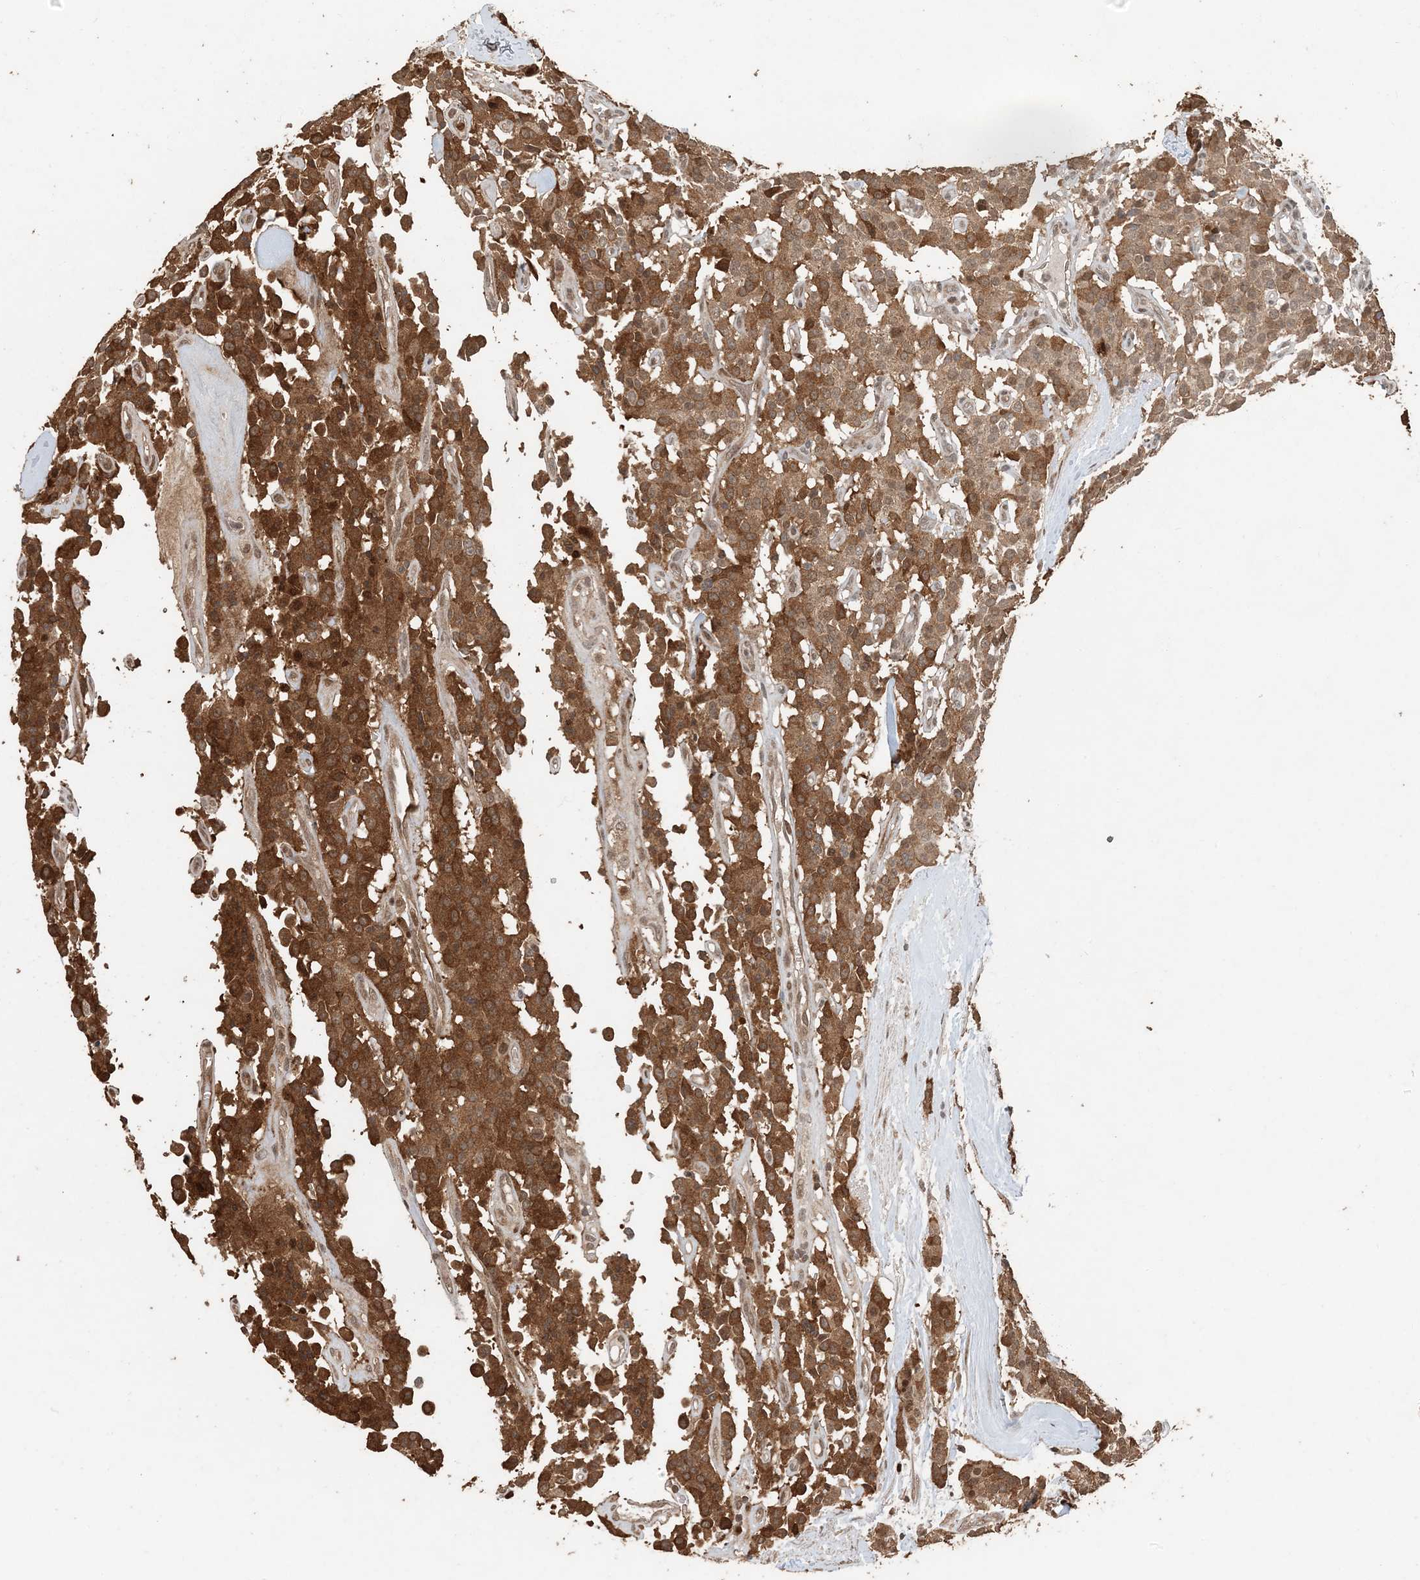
{"staining": {"intensity": "moderate", "quantity": ">75%", "location": "cytoplasmic/membranous"}, "tissue": "carcinoid", "cell_type": "Tumor cells", "image_type": "cancer", "snomed": [{"axis": "morphology", "description": "Carcinoid, malignant, NOS"}, {"axis": "topography", "description": "Lung"}], "caption": "Immunohistochemistry (IHC) (DAB (3,3'-diaminobenzidine)) staining of human carcinoid (malignant) shows moderate cytoplasmic/membranous protein staining in approximately >75% of tumor cells. (DAB (3,3'-diaminobenzidine) = brown stain, brightfield microscopy at high magnification).", "gene": "ATP13A2", "patient": {"sex": "male", "age": 30}}